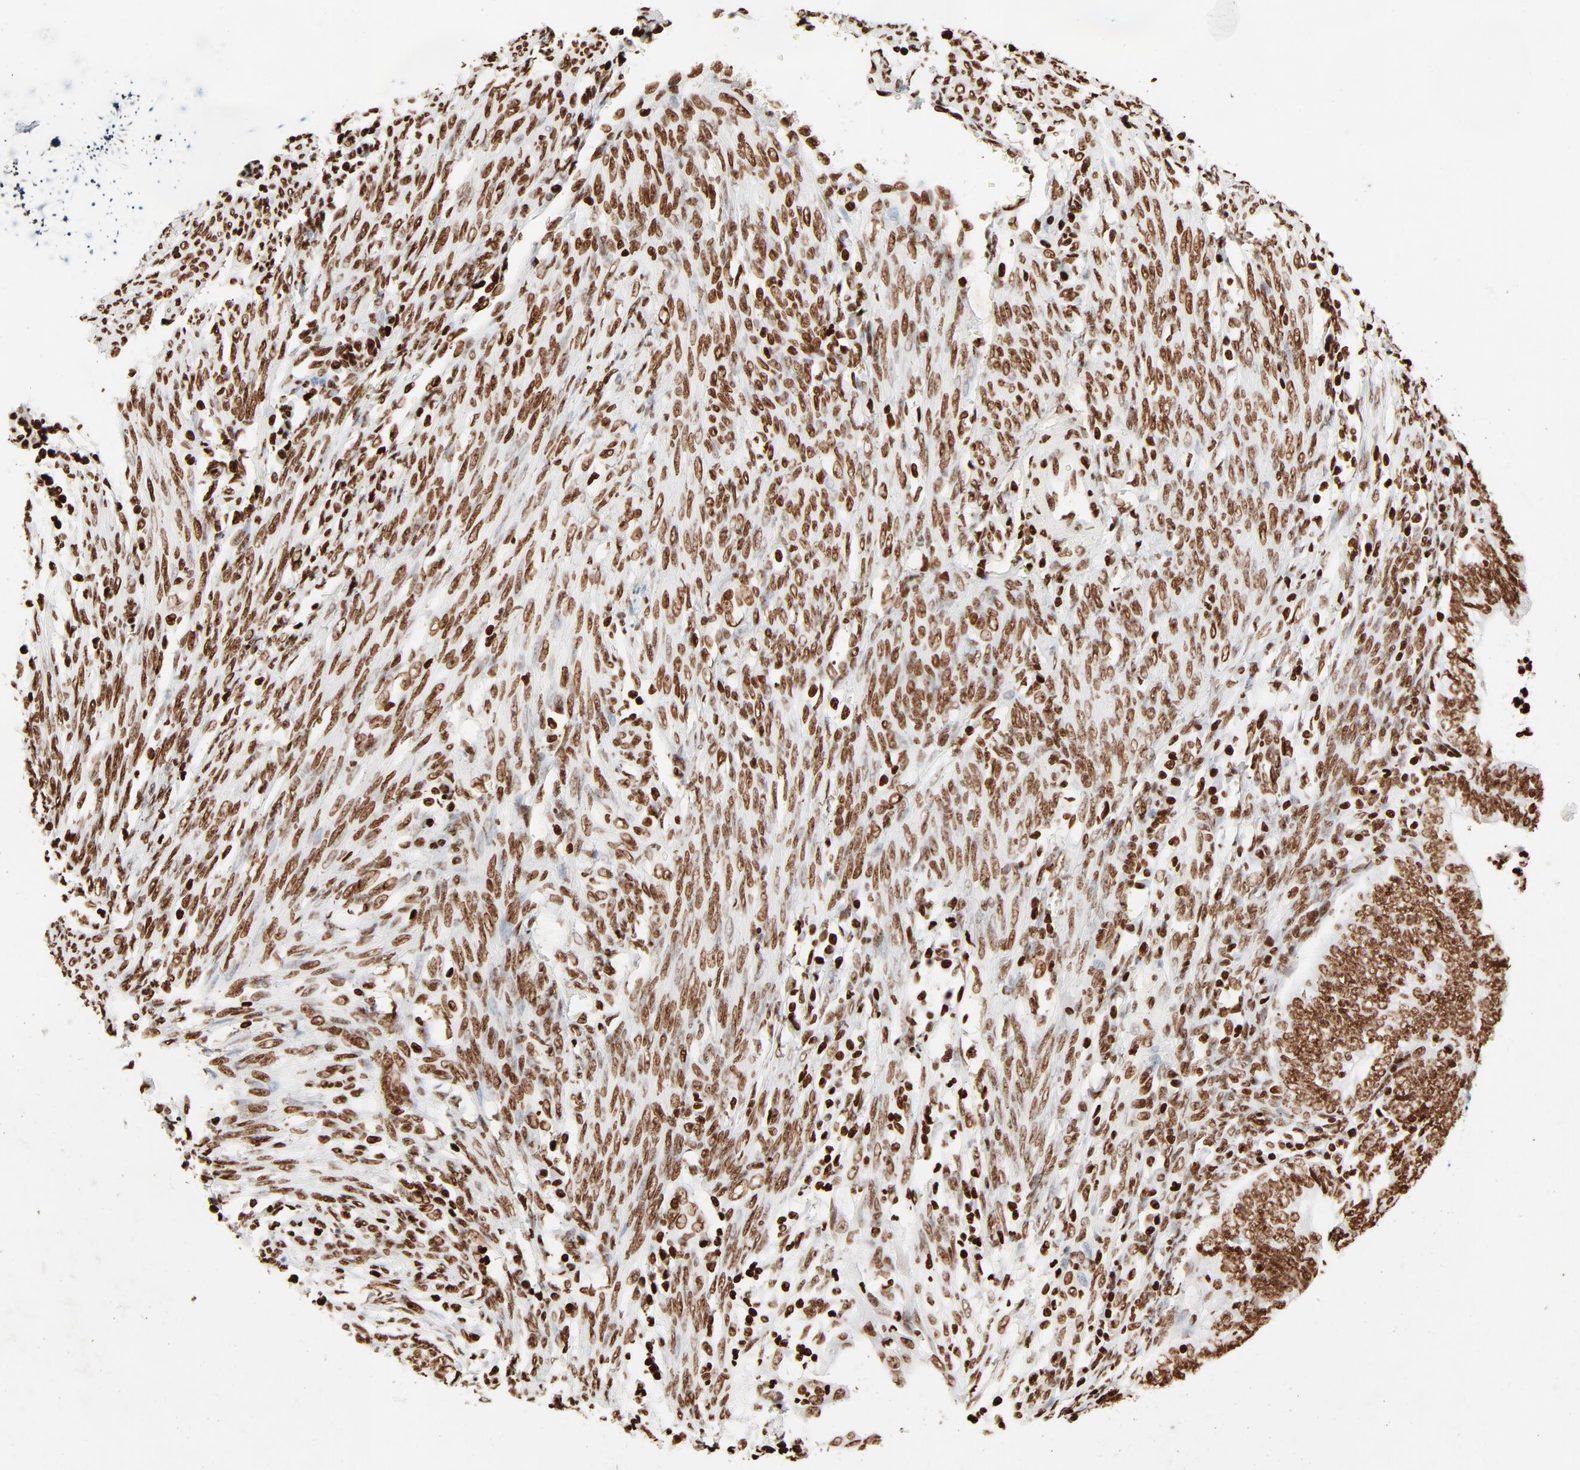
{"staining": {"intensity": "moderate", "quantity": ">75%", "location": "nuclear"}, "tissue": "endometrial cancer", "cell_type": "Tumor cells", "image_type": "cancer", "snomed": [{"axis": "morphology", "description": "Adenocarcinoma, NOS"}, {"axis": "topography", "description": "Endometrium"}], "caption": "Tumor cells reveal medium levels of moderate nuclear positivity in approximately >75% of cells in human adenocarcinoma (endometrial).", "gene": "HMGB2", "patient": {"sex": "female", "age": 66}}